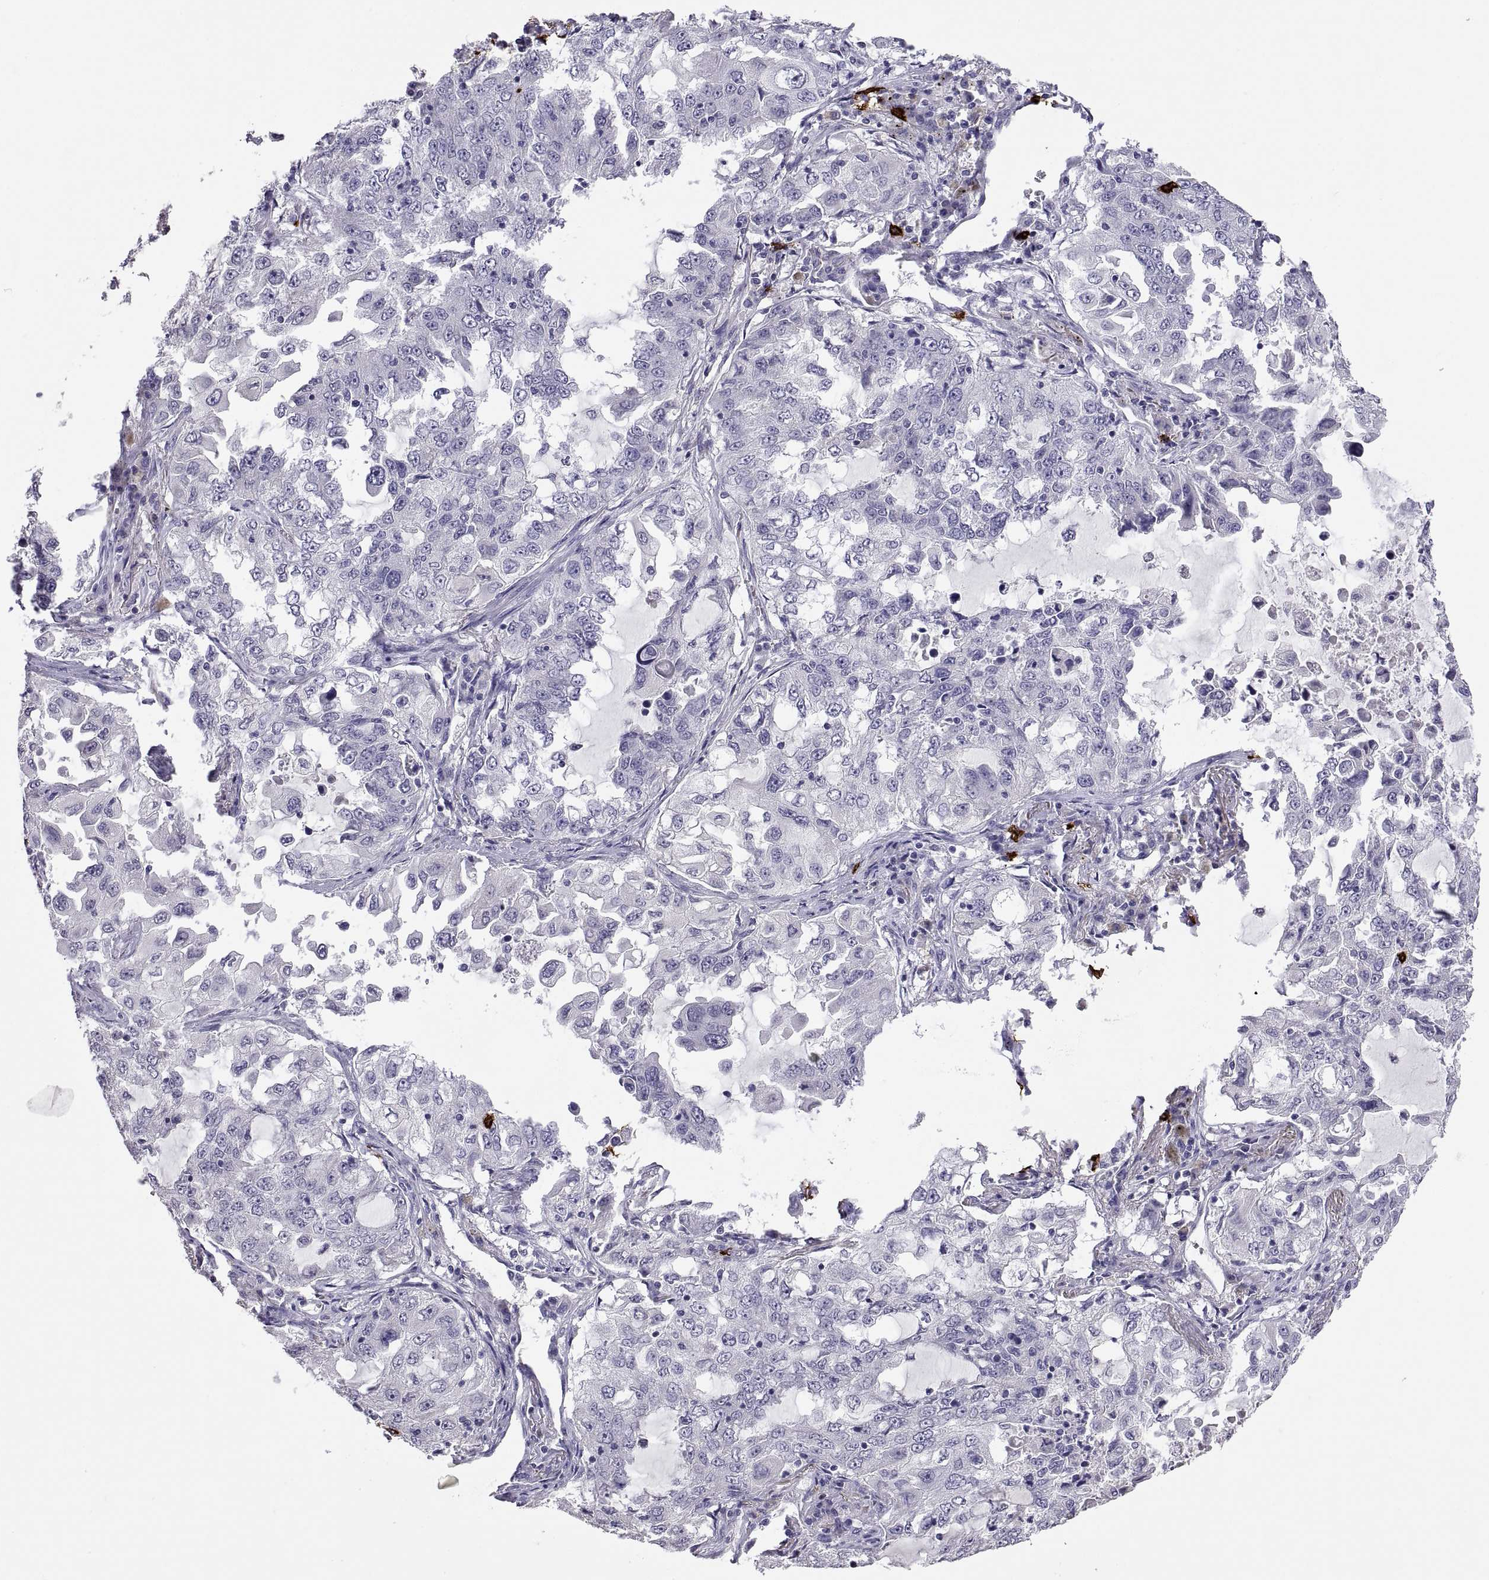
{"staining": {"intensity": "negative", "quantity": "none", "location": "none"}, "tissue": "lung cancer", "cell_type": "Tumor cells", "image_type": "cancer", "snomed": [{"axis": "morphology", "description": "Adenocarcinoma, NOS"}, {"axis": "topography", "description": "Lung"}], "caption": "Tumor cells are negative for protein expression in human lung adenocarcinoma.", "gene": "MS4A1", "patient": {"sex": "female", "age": 61}}